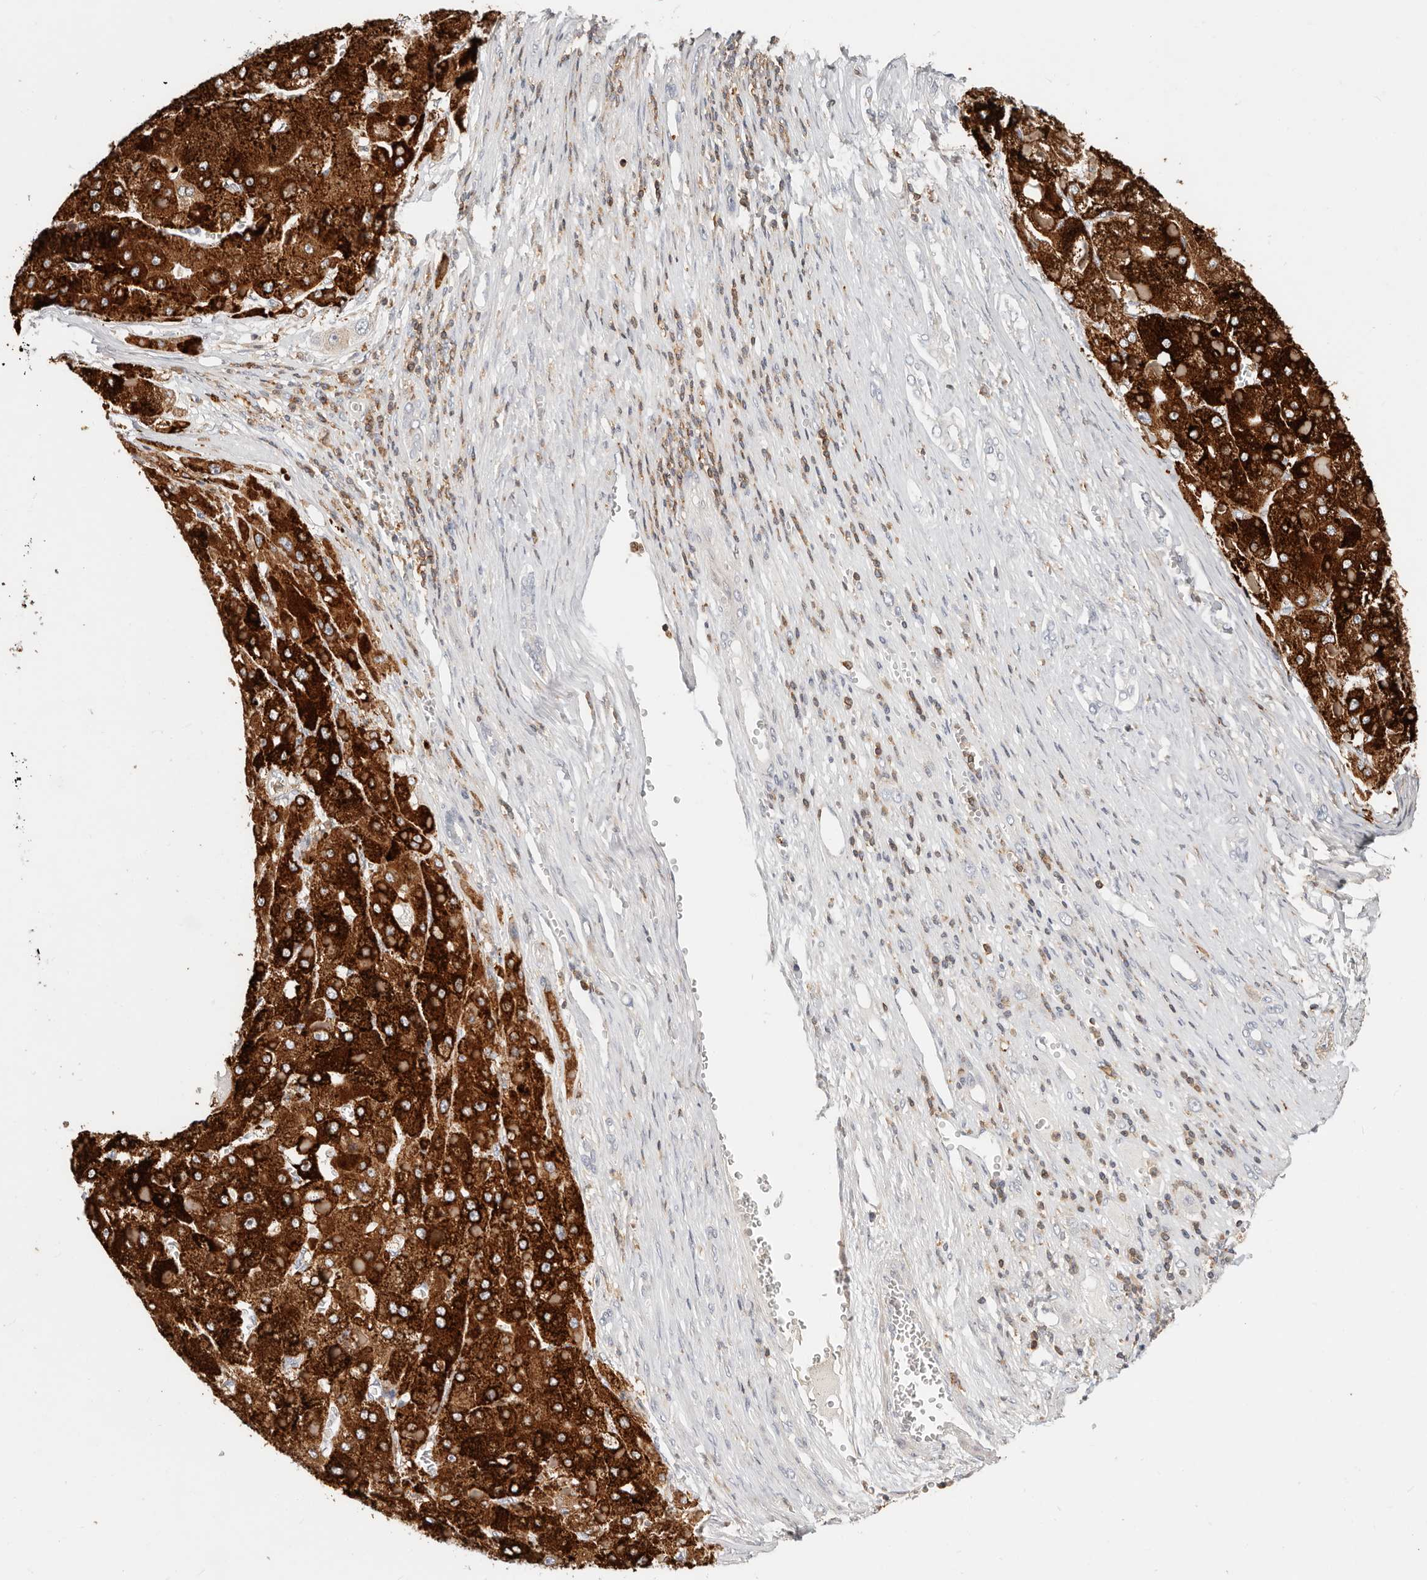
{"staining": {"intensity": "strong", "quantity": ">75%", "location": "cytoplasmic/membranous"}, "tissue": "liver cancer", "cell_type": "Tumor cells", "image_type": "cancer", "snomed": [{"axis": "morphology", "description": "Carcinoma, Hepatocellular, NOS"}, {"axis": "topography", "description": "Liver"}], "caption": "IHC of liver hepatocellular carcinoma reveals high levels of strong cytoplasmic/membranous staining in approximately >75% of tumor cells.", "gene": "TMEM63B", "patient": {"sex": "female", "age": 73}}